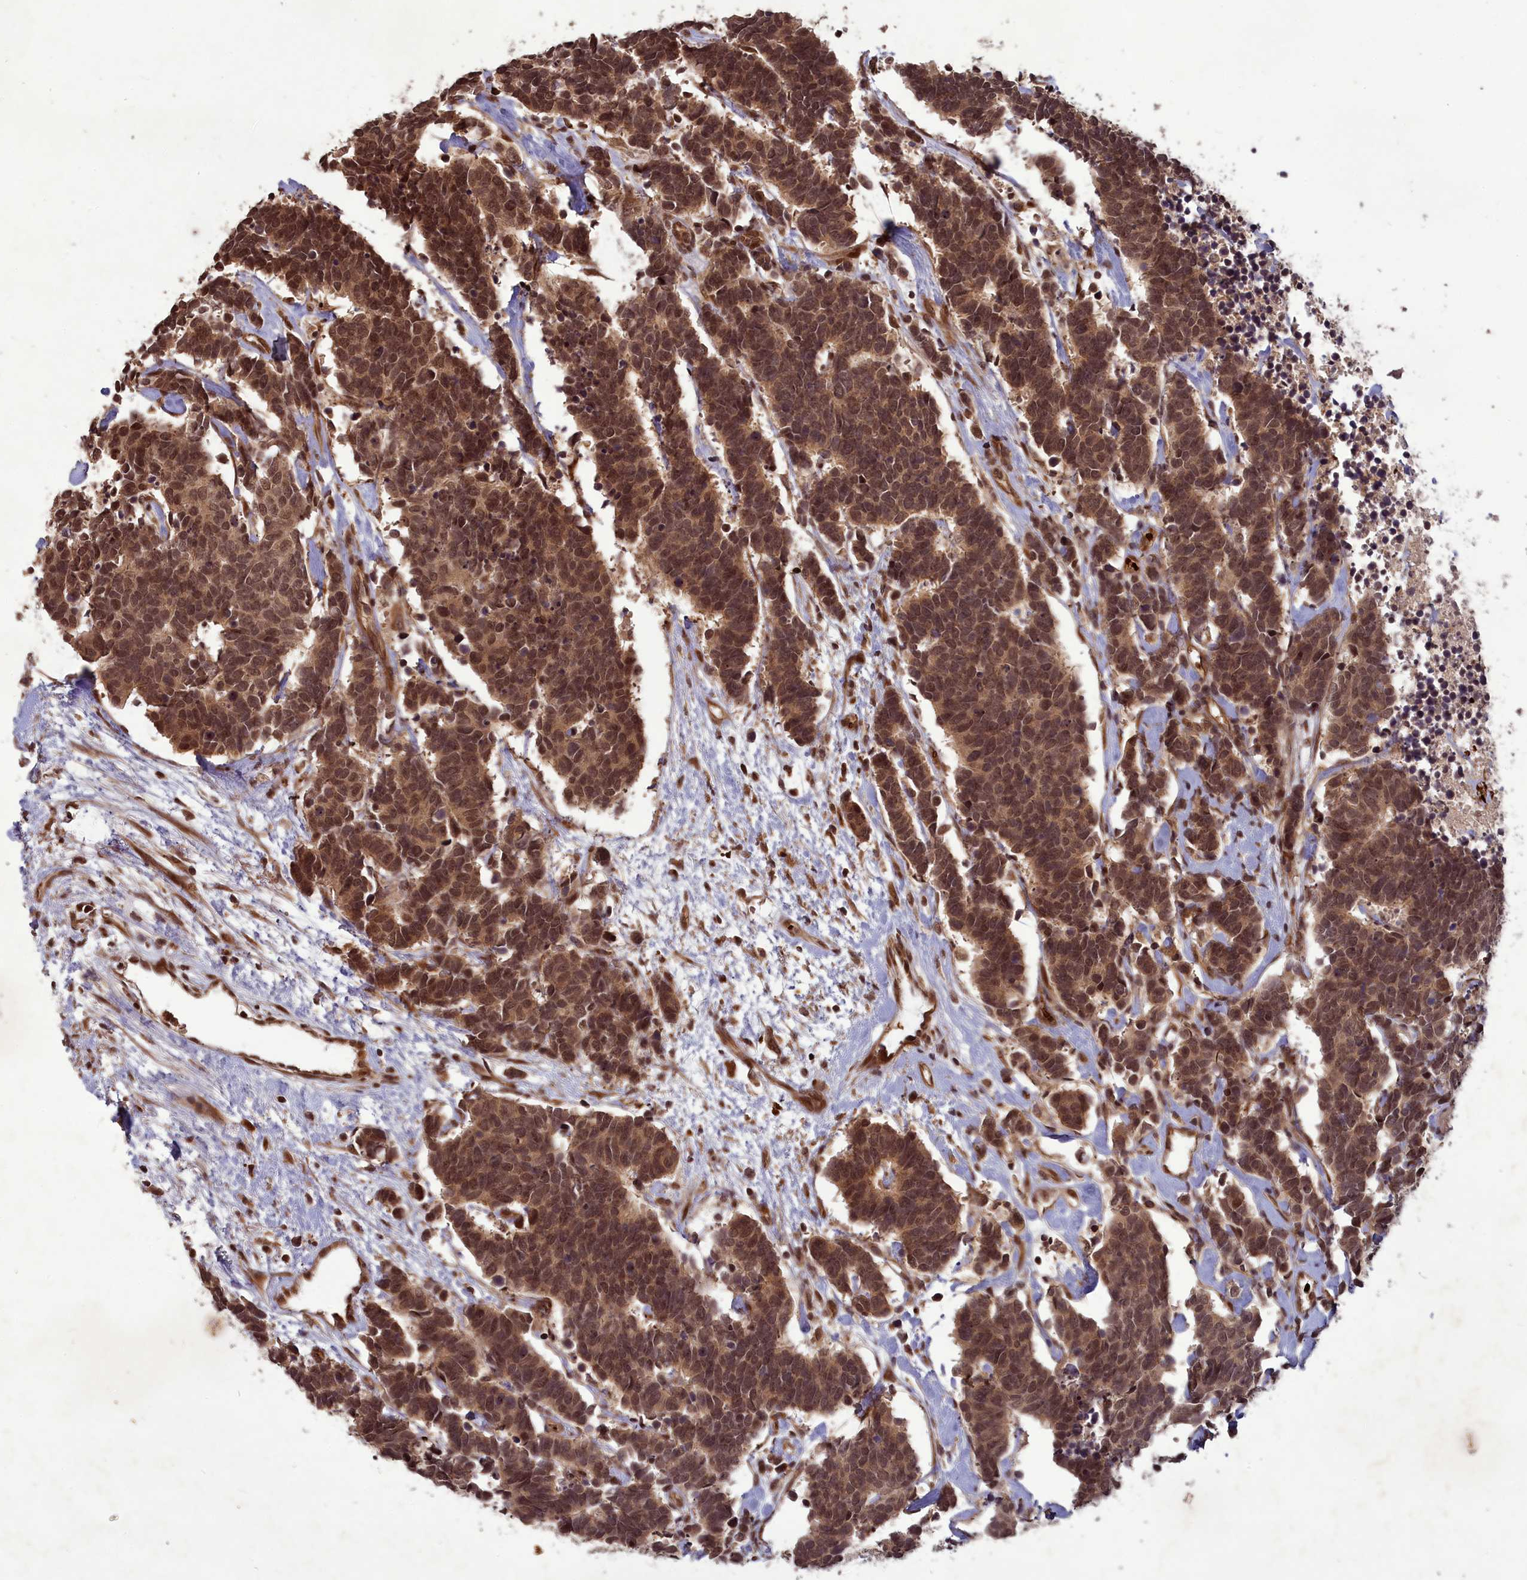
{"staining": {"intensity": "moderate", "quantity": ">75%", "location": "cytoplasmic/membranous,nuclear"}, "tissue": "carcinoid", "cell_type": "Tumor cells", "image_type": "cancer", "snomed": [{"axis": "morphology", "description": "Carcinoma, NOS"}, {"axis": "morphology", "description": "Carcinoid, malignant, NOS"}, {"axis": "topography", "description": "Urinary bladder"}], "caption": "Immunohistochemical staining of human carcinoid demonstrates moderate cytoplasmic/membranous and nuclear protein positivity in approximately >75% of tumor cells.", "gene": "SRMS", "patient": {"sex": "male", "age": 57}}